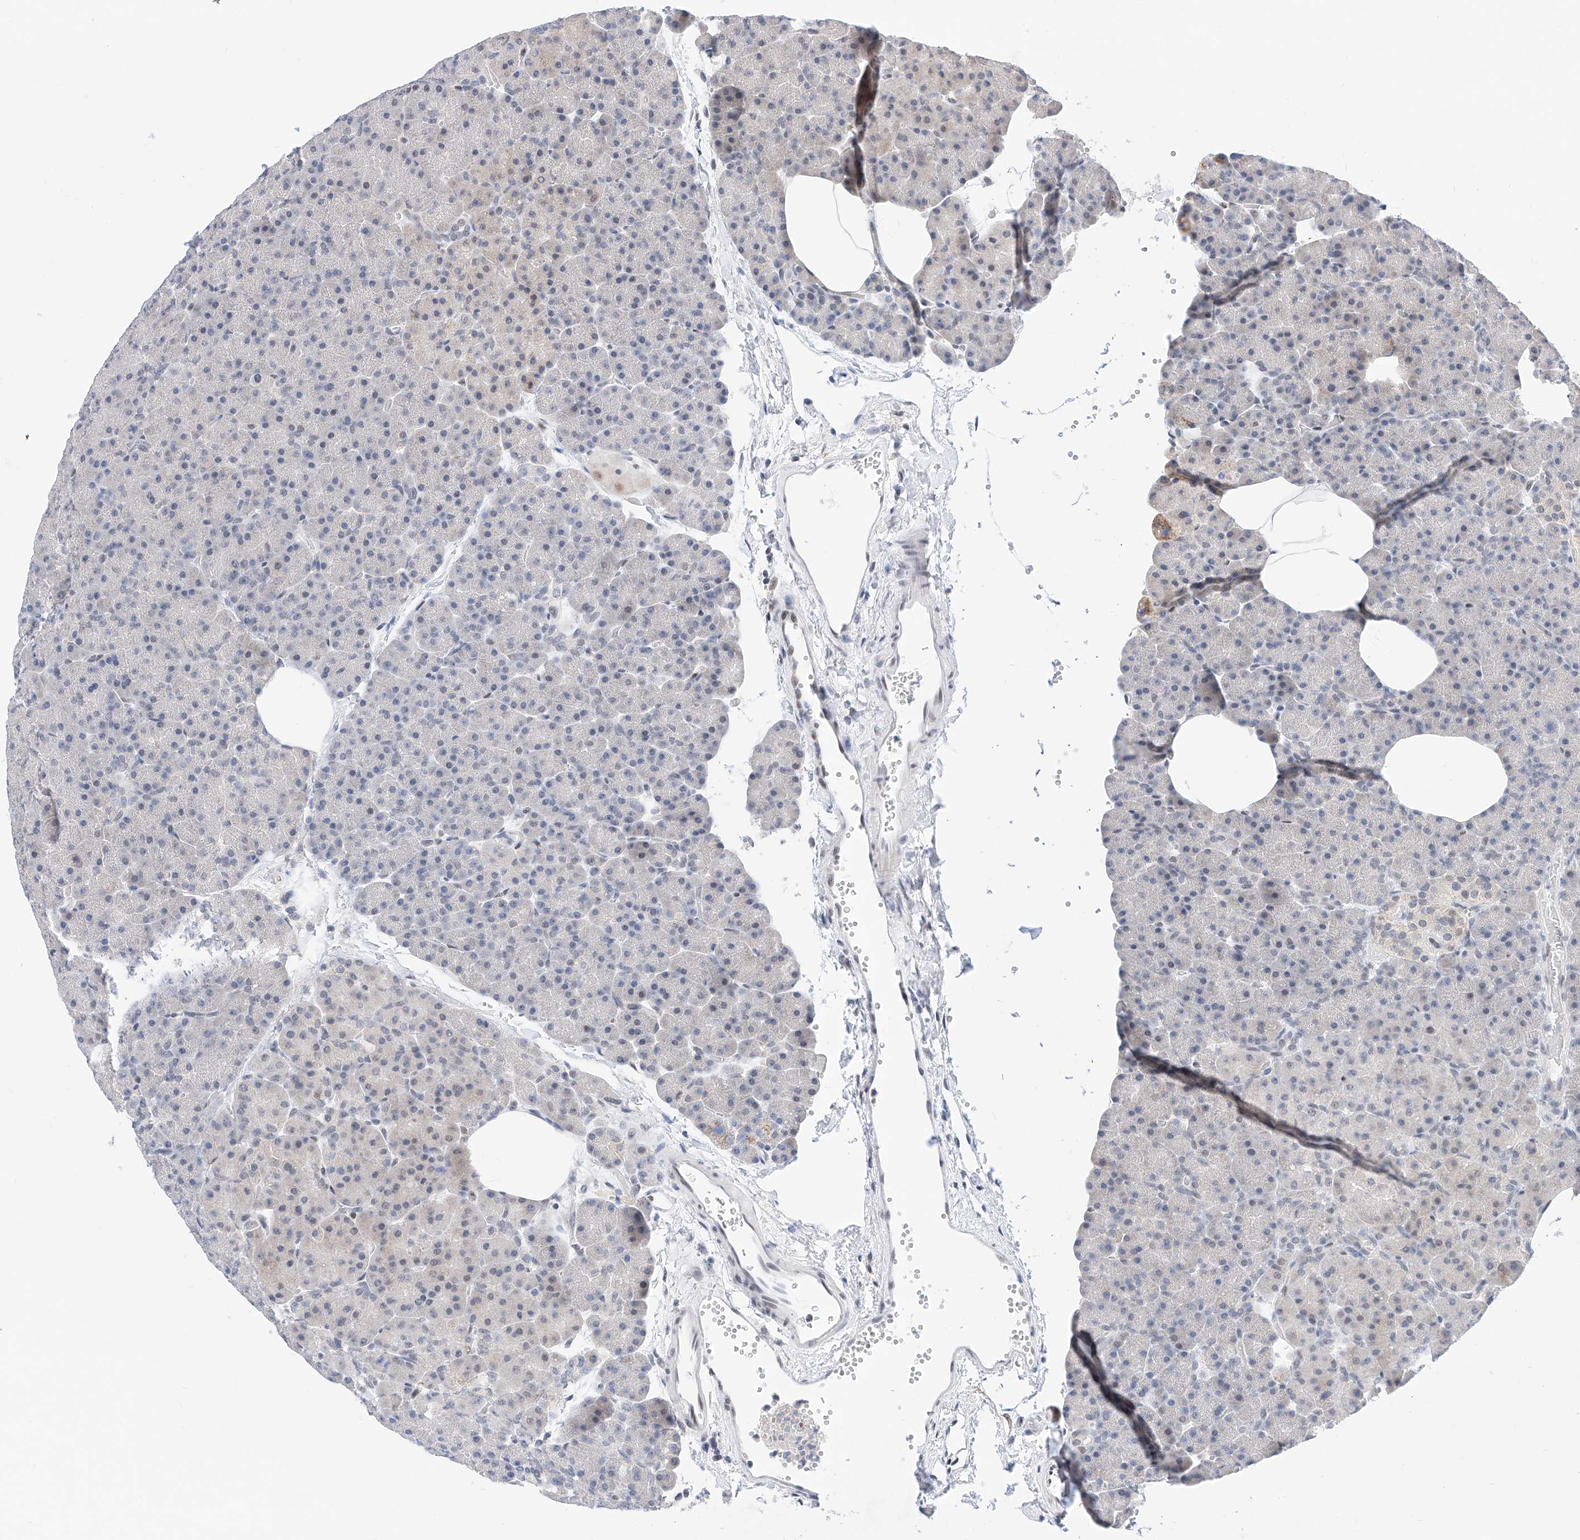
{"staining": {"intensity": "weak", "quantity": "<25%", "location": "cytoplasmic/membranous"}, "tissue": "pancreas", "cell_type": "Exocrine glandular cells", "image_type": "normal", "snomed": [{"axis": "morphology", "description": "Normal tissue, NOS"}, {"axis": "morphology", "description": "Carcinoid, malignant, NOS"}, {"axis": "topography", "description": "Pancreas"}], "caption": "Benign pancreas was stained to show a protein in brown. There is no significant expression in exocrine glandular cells. (DAB (3,3'-diaminobenzidine) IHC, high magnification).", "gene": "KCNJ1", "patient": {"sex": "female", "age": 35}}